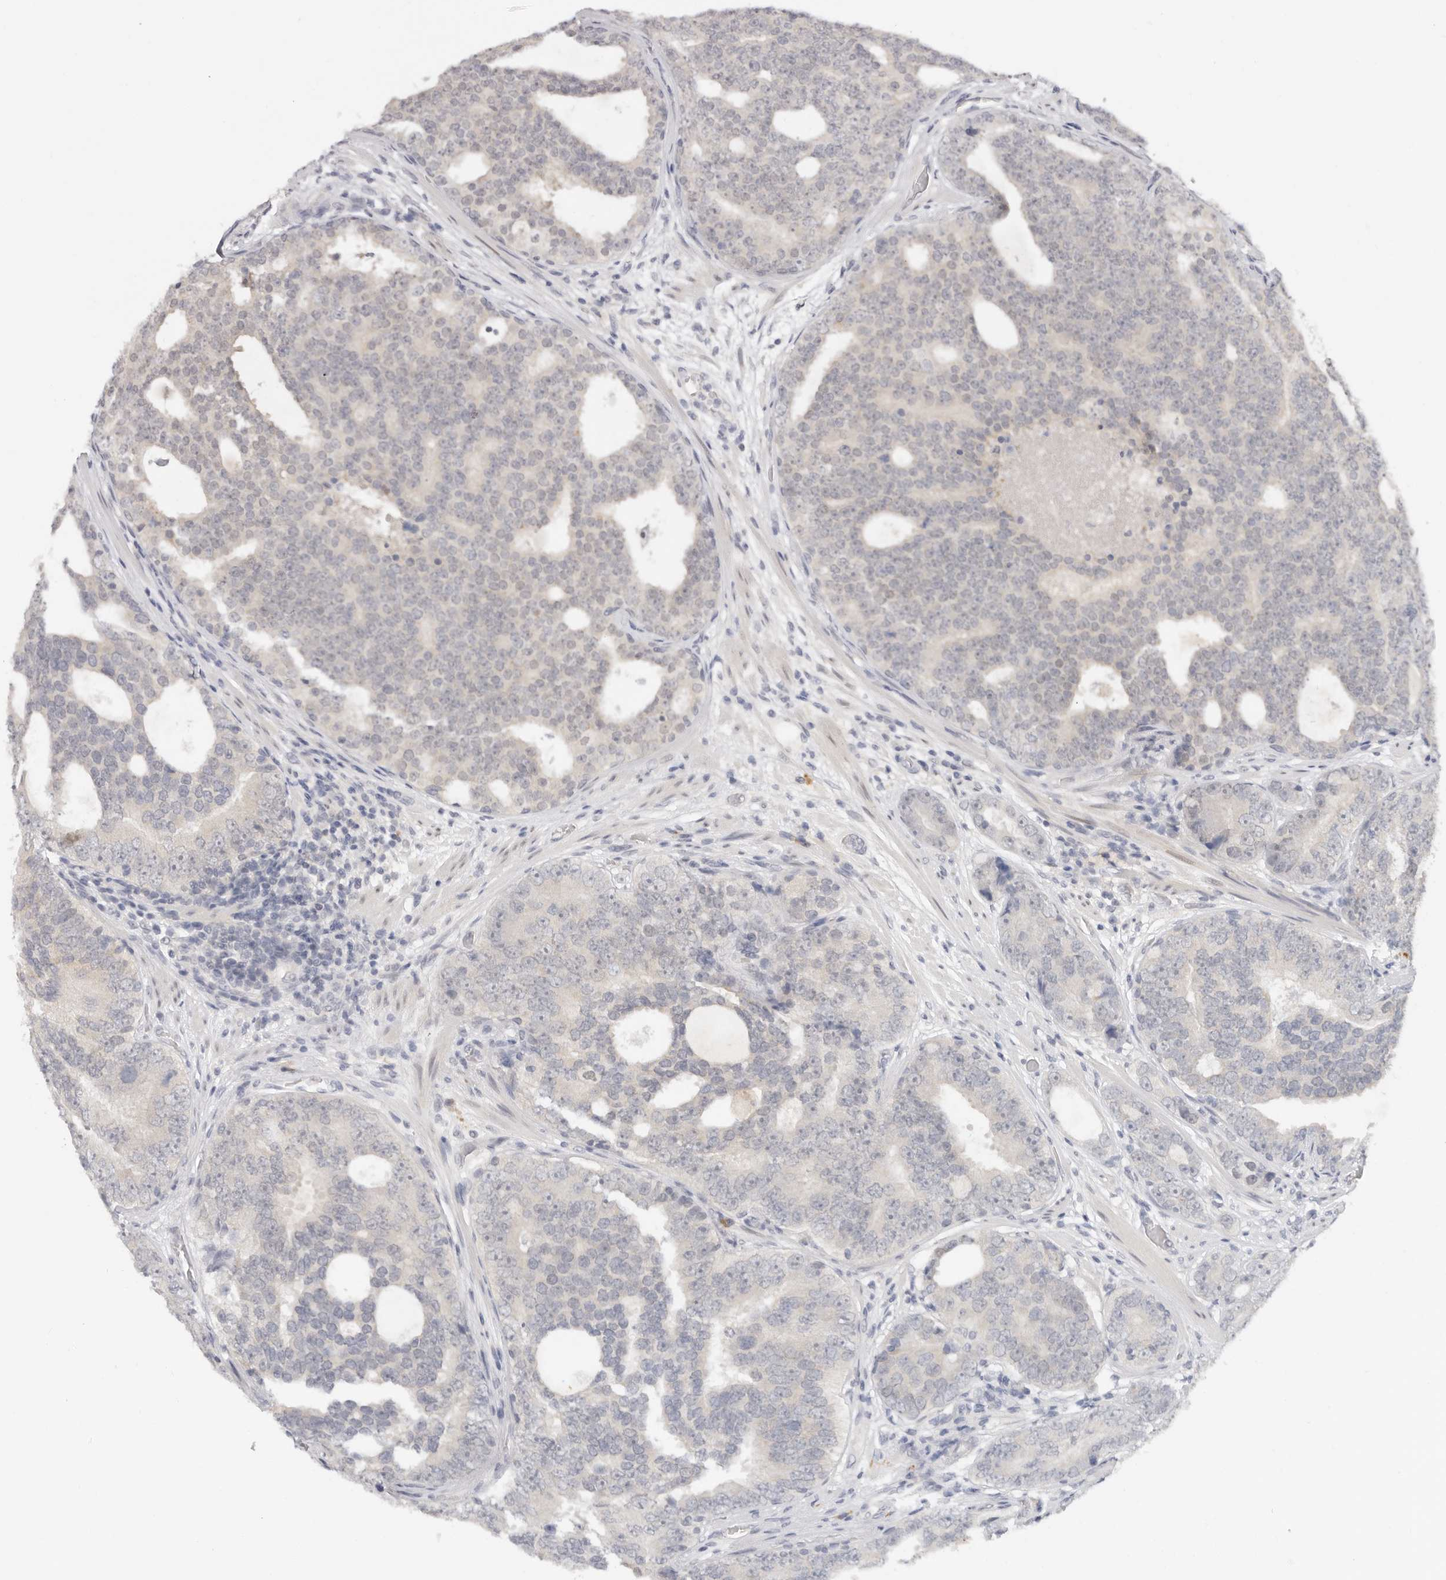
{"staining": {"intensity": "negative", "quantity": "none", "location": "none"}, "tissue": "prostate cancer", "cell_type": "Tumor cells", "image_type": "cancer", "snomed": [{"axis": "morphology", "description": "Adenocarcinoma, High grade"}, {"axis": "topography", "description": "Prostate"}], "caption": "The IHC photomicrograph has no significant positivity in tumor cells of high-grade adenocarcinoma (prostate) tissue.", "gene": "LARP7", "patient": {"sex": "male", "age": 56}}